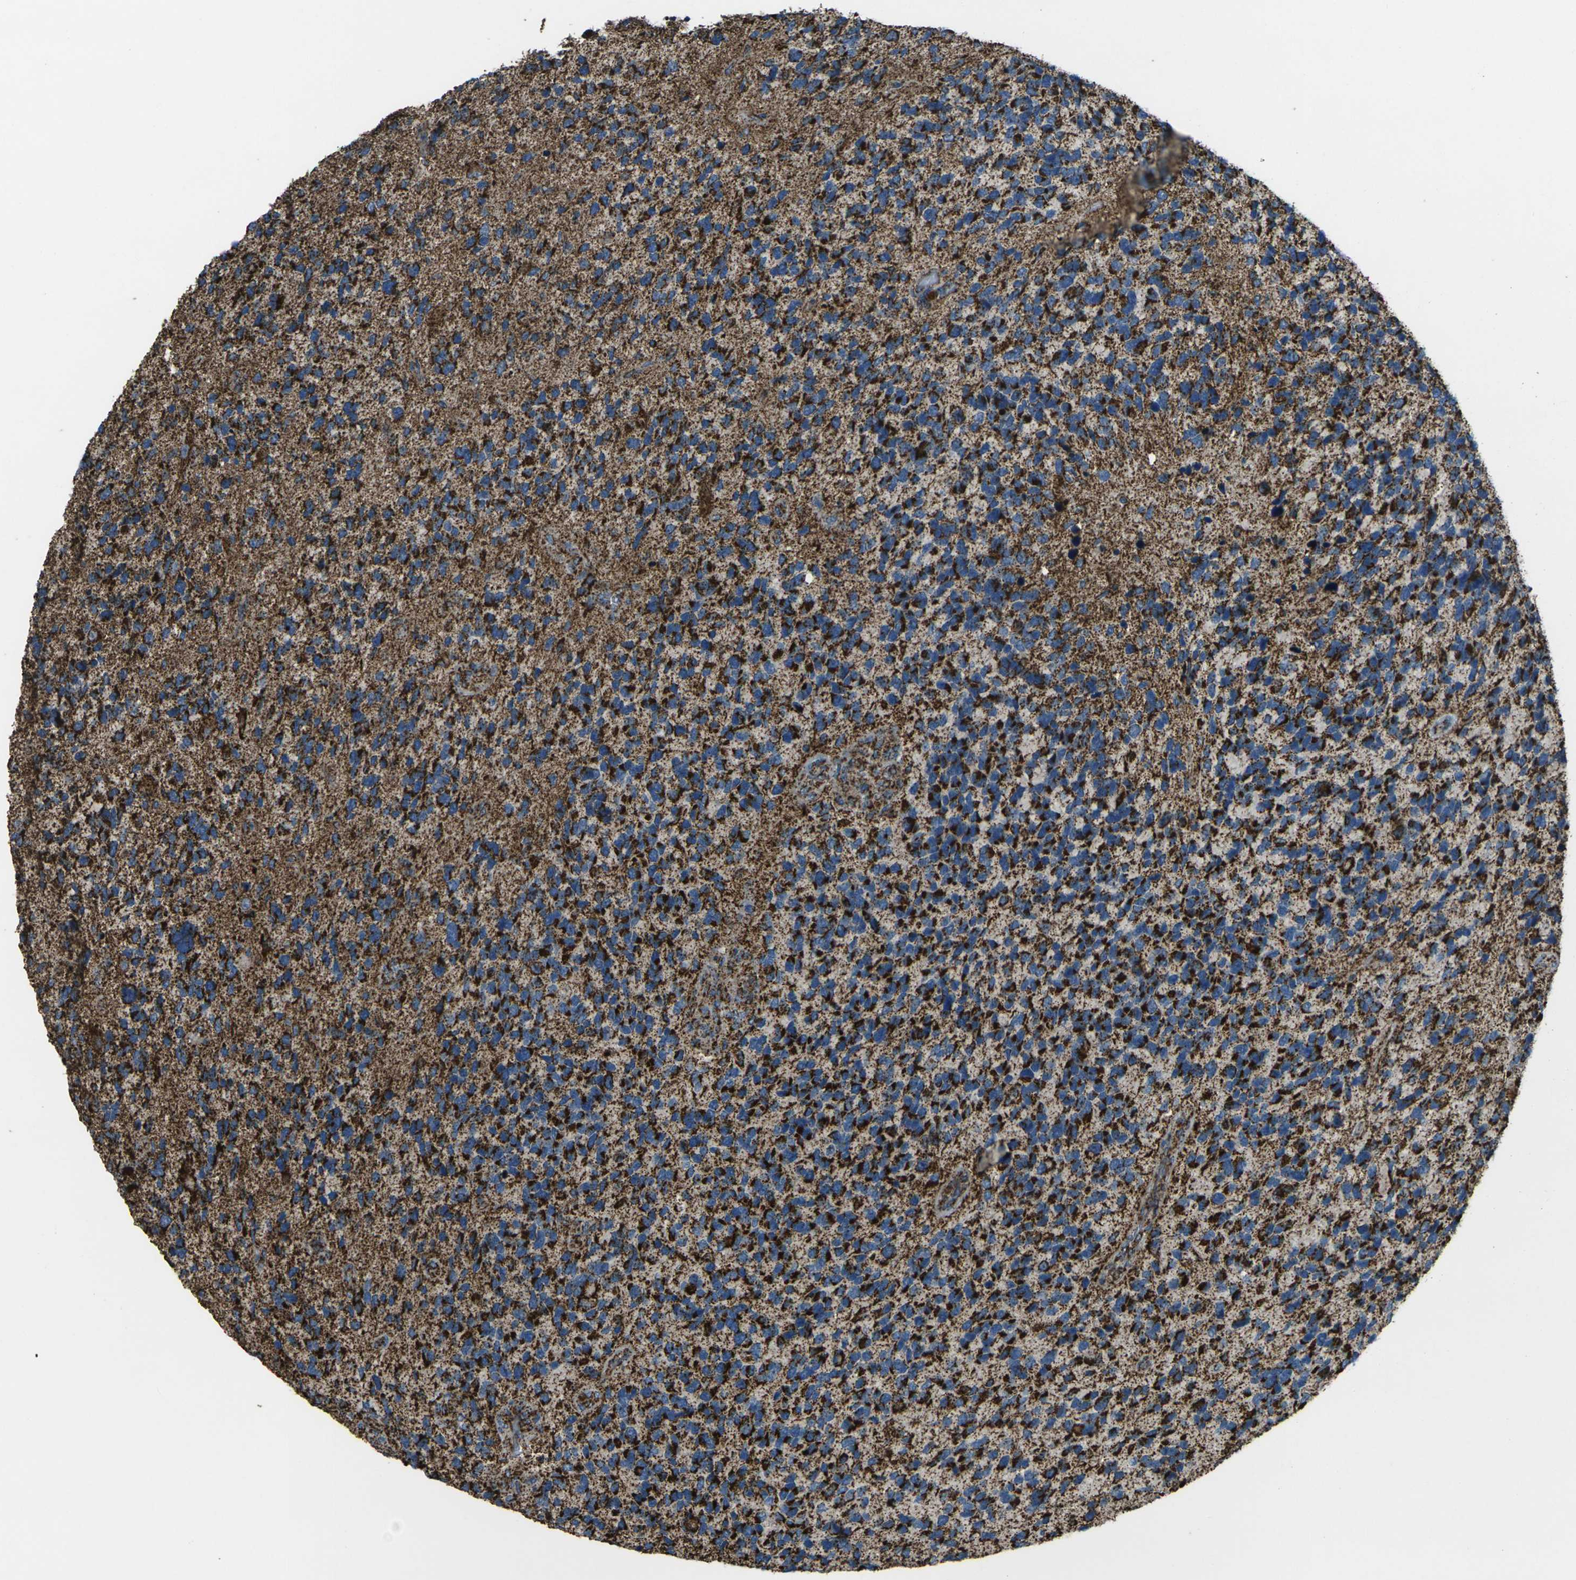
{"staining": {"intensity": "strong", "quantity": ">75%", "location": "cytoplasmic/membranous"}, "tissue": "glioma", "cell_type": "Tumor cells", "image_type": "cancer", "snomed": [{"axis": "morphology", "description": "Glioma, malignant, High grade"}, {"axis": "topography", "description": "Brain"}], "caption": "An image showing strong cytoplasmic/membranous expression in approximately >75% of tumor cells in malignant glioma (high-grade), as visualized by brown immunohistochemical staining.", "gene": "KLHL5", "patient": {"sex": "female", "age": 58}}